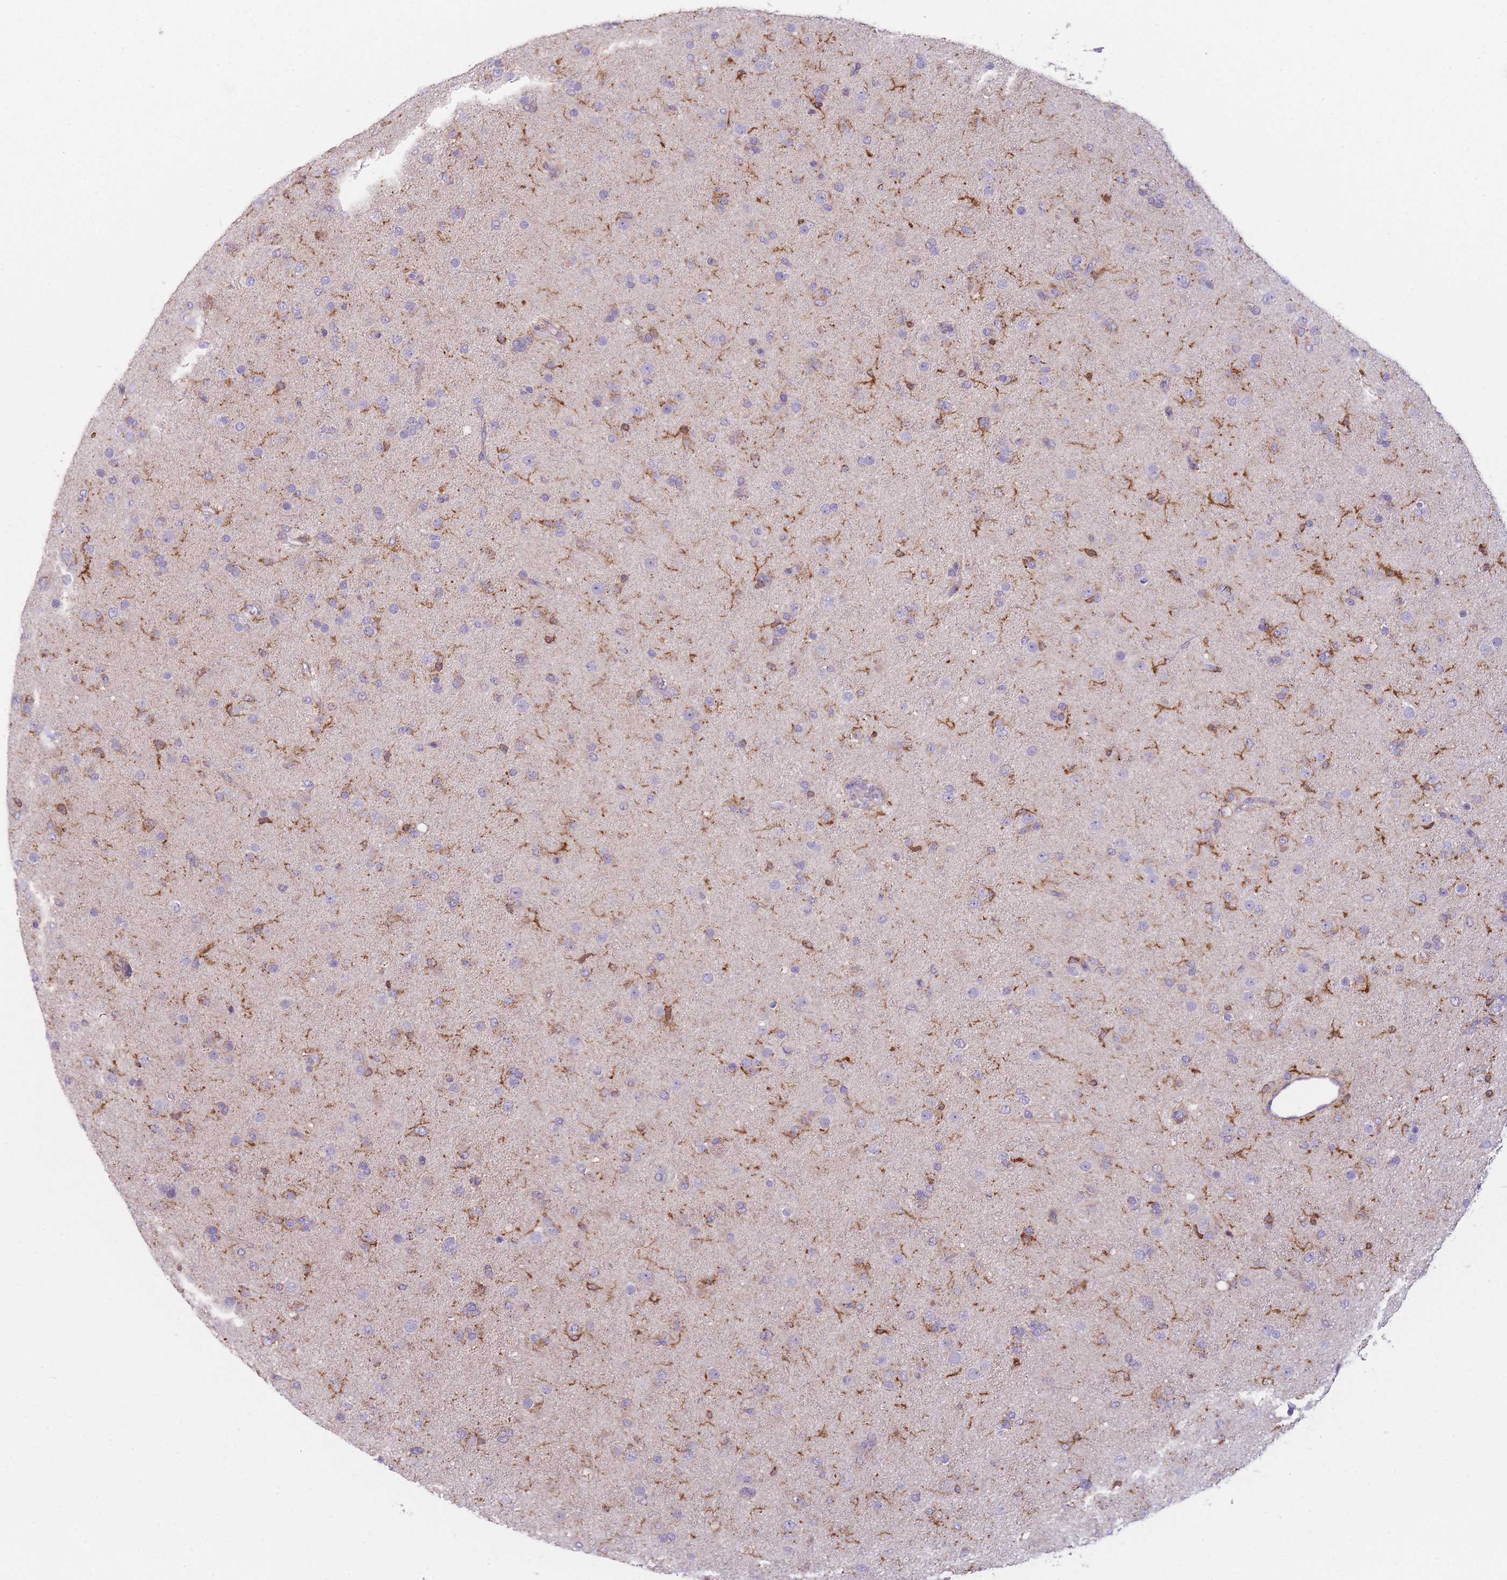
{"staining": {"intensity": "weak", "quantity": "<25%", "location": "cytoplasmic/membranous"}, "tissue": "glioma", "cell_type": "Tumor cells", "image_type": "cancer", "snomed": [{"axis": "morphology", "description": "Glioma, malignant, Low grade"}, {"axis": "topography", "description": "Brain"}], "caption": "Malignant glioma (low-grade) was stained to show a protein in brown. There is no significant positivity in tumor cells.", "gene": "PRAM1", "patient": {"sex": "male", "age": 65}}